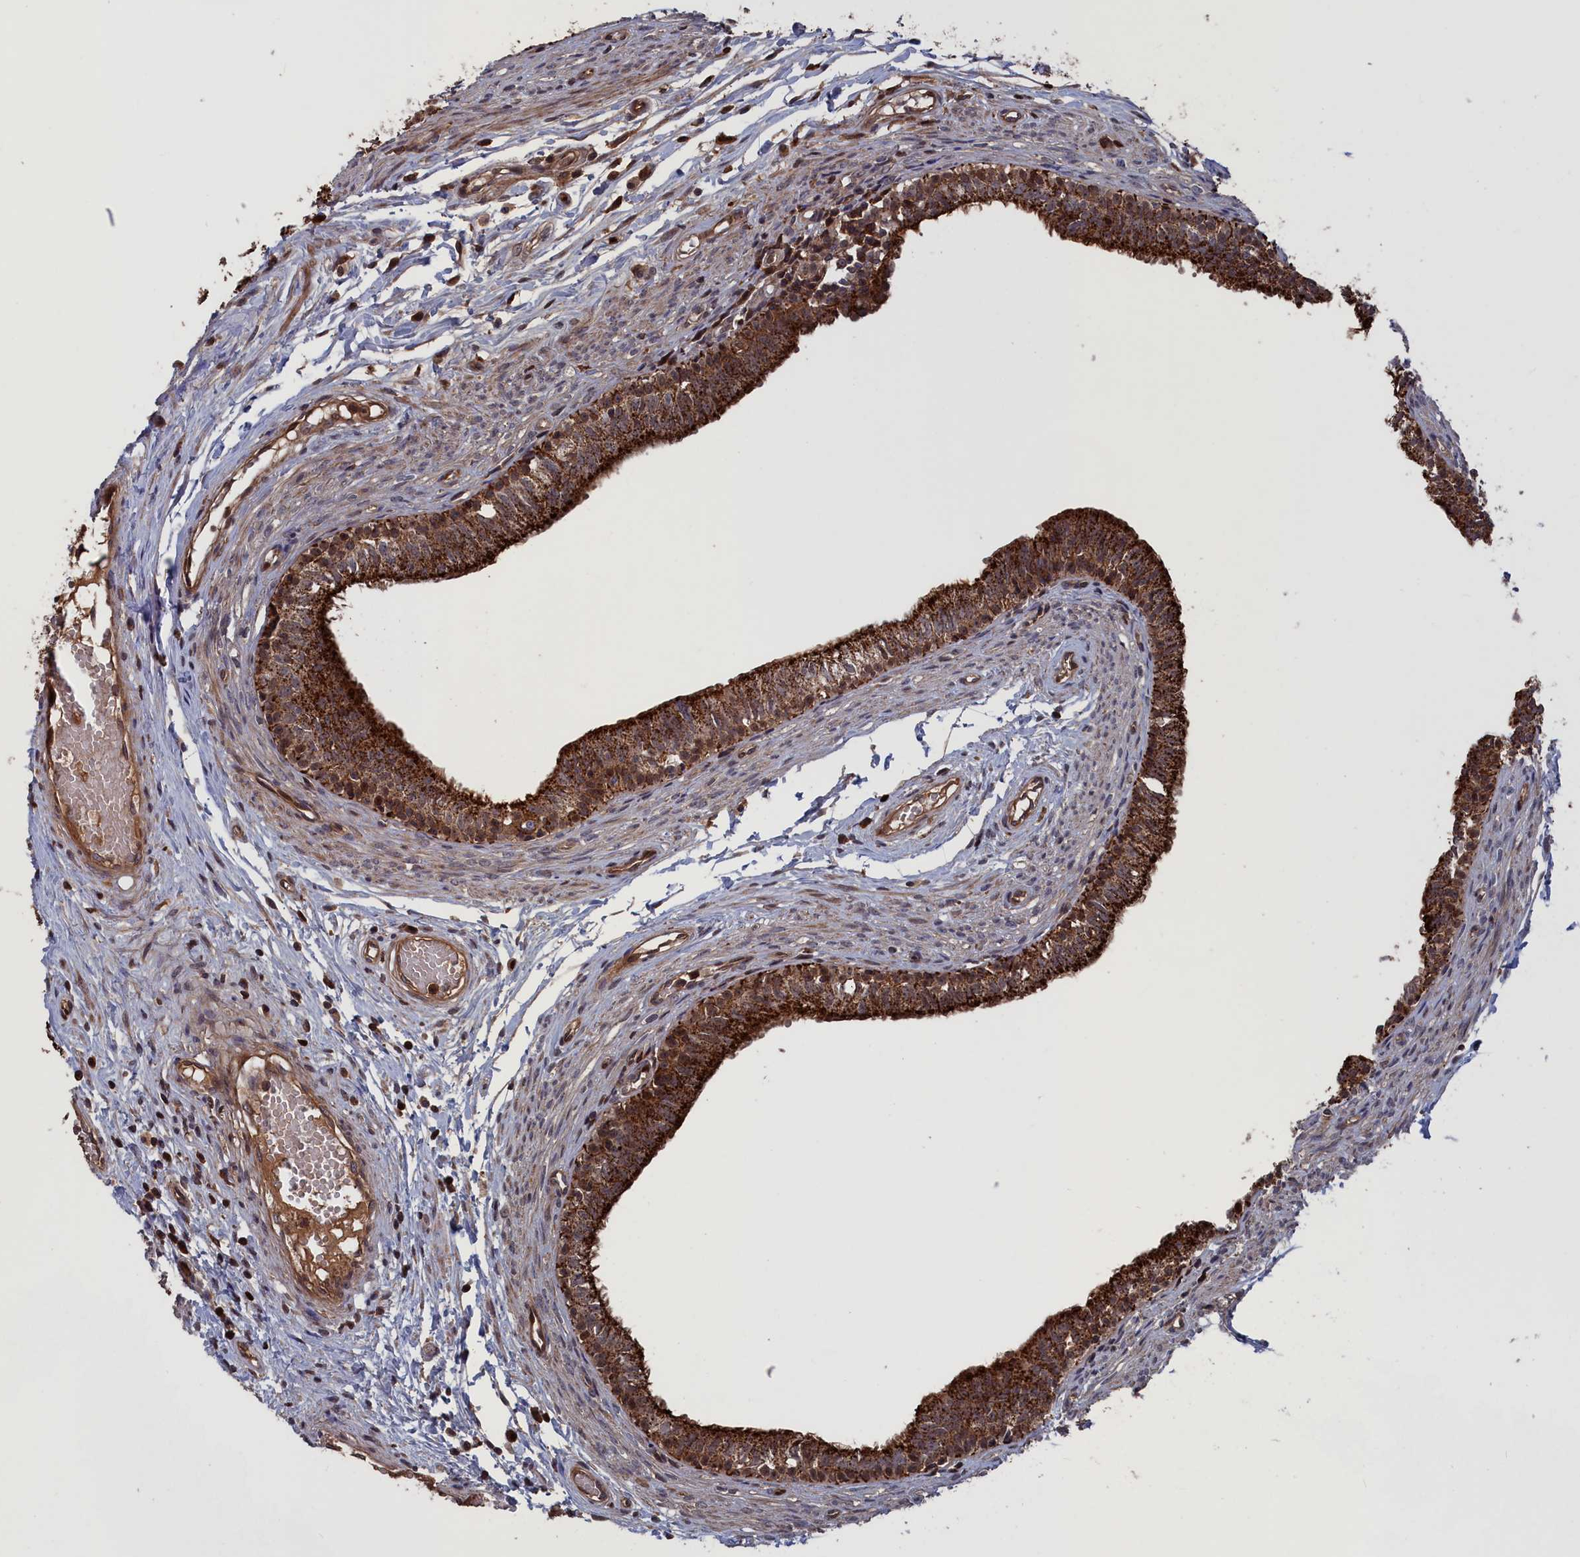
{"staining": {"intensity": "strong", "quantity": ">75%", "location": "cytoplasmic/membranous"}, "tissue": "epididymis", "cell_type": "Glandular cells", "image_type": "normal", "snomed": [{"axis": "morphology", "description": "Normal tissue, NOS"}, {"axis": "topography", "description": "Epididymis, spermatic cord, NOS"}], "caption": "A brown stain labels strong cytoplasmic/membranous positivity of a protein in glandular cells of normal human epididymis. The staining was performed using DAB, with brown indicating positive protein expression. Nuclei are stained blue with hematoxylin.", "gene": "PLA2G15", "patient": {"sex": "male", "age": 22}}